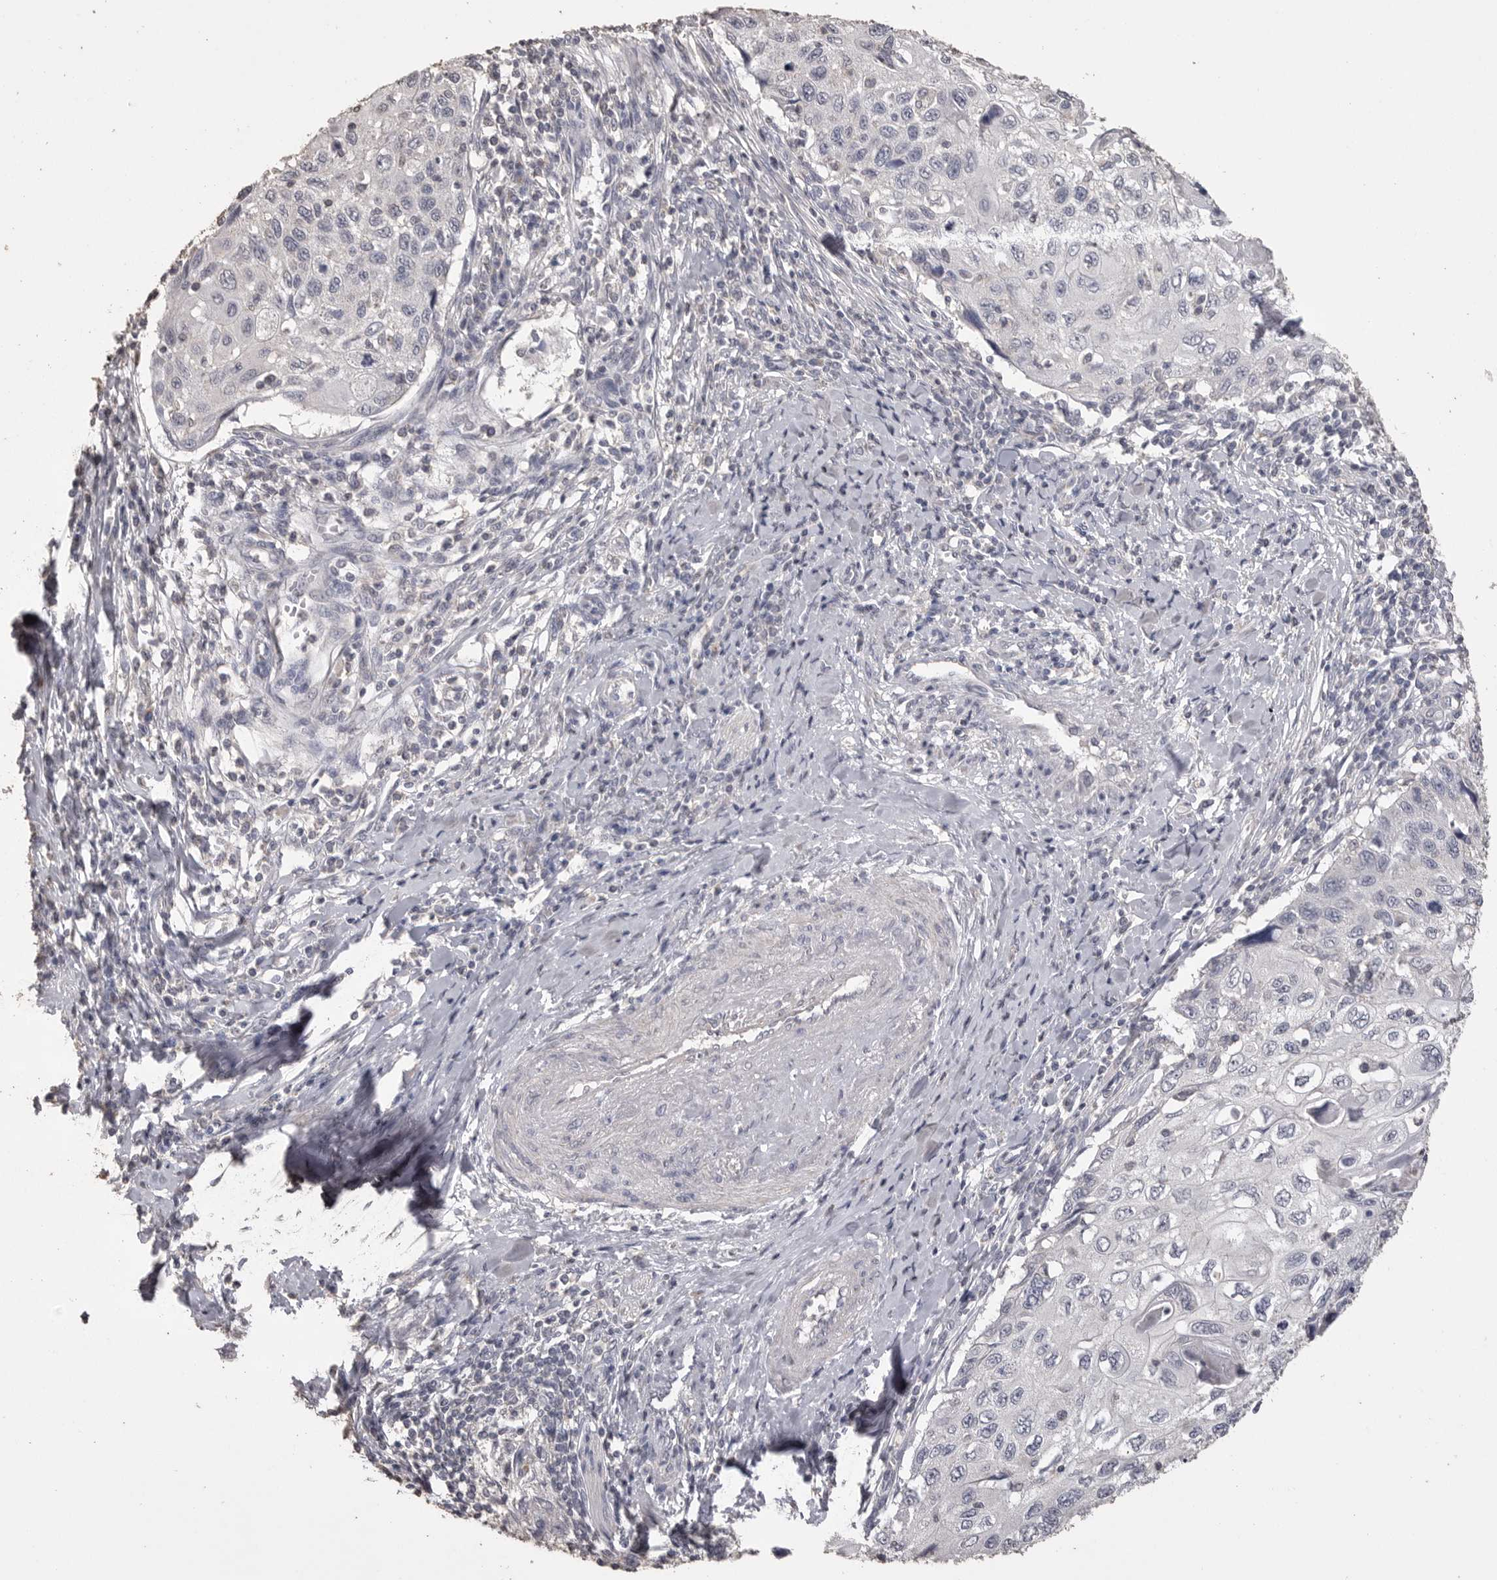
{"staining": {"intensity": "negative", "quantity": "none", "location": "none"}, "tissue": "cervical cancer", "cell_type": "Tumor cells", "image_type": "cancer", "snomed": [{"axis": "morphology", "description": "Squamous cell carcinoma, NOS"}, {"axis": "topography", "description": "Cervix"}], "caption": "DAB immunohistochemical staining of human cervical squamous cell carcinoma reveals no significant positivity in tumor cells. Brightfield microscopy of IHC stained with DAB (3,3'-diaminobenzidine) (brown) and hematoxylin (blue), captured at high magnification.", "gene": "MMP7", "patient": {"sex": "female", "age": 70}}